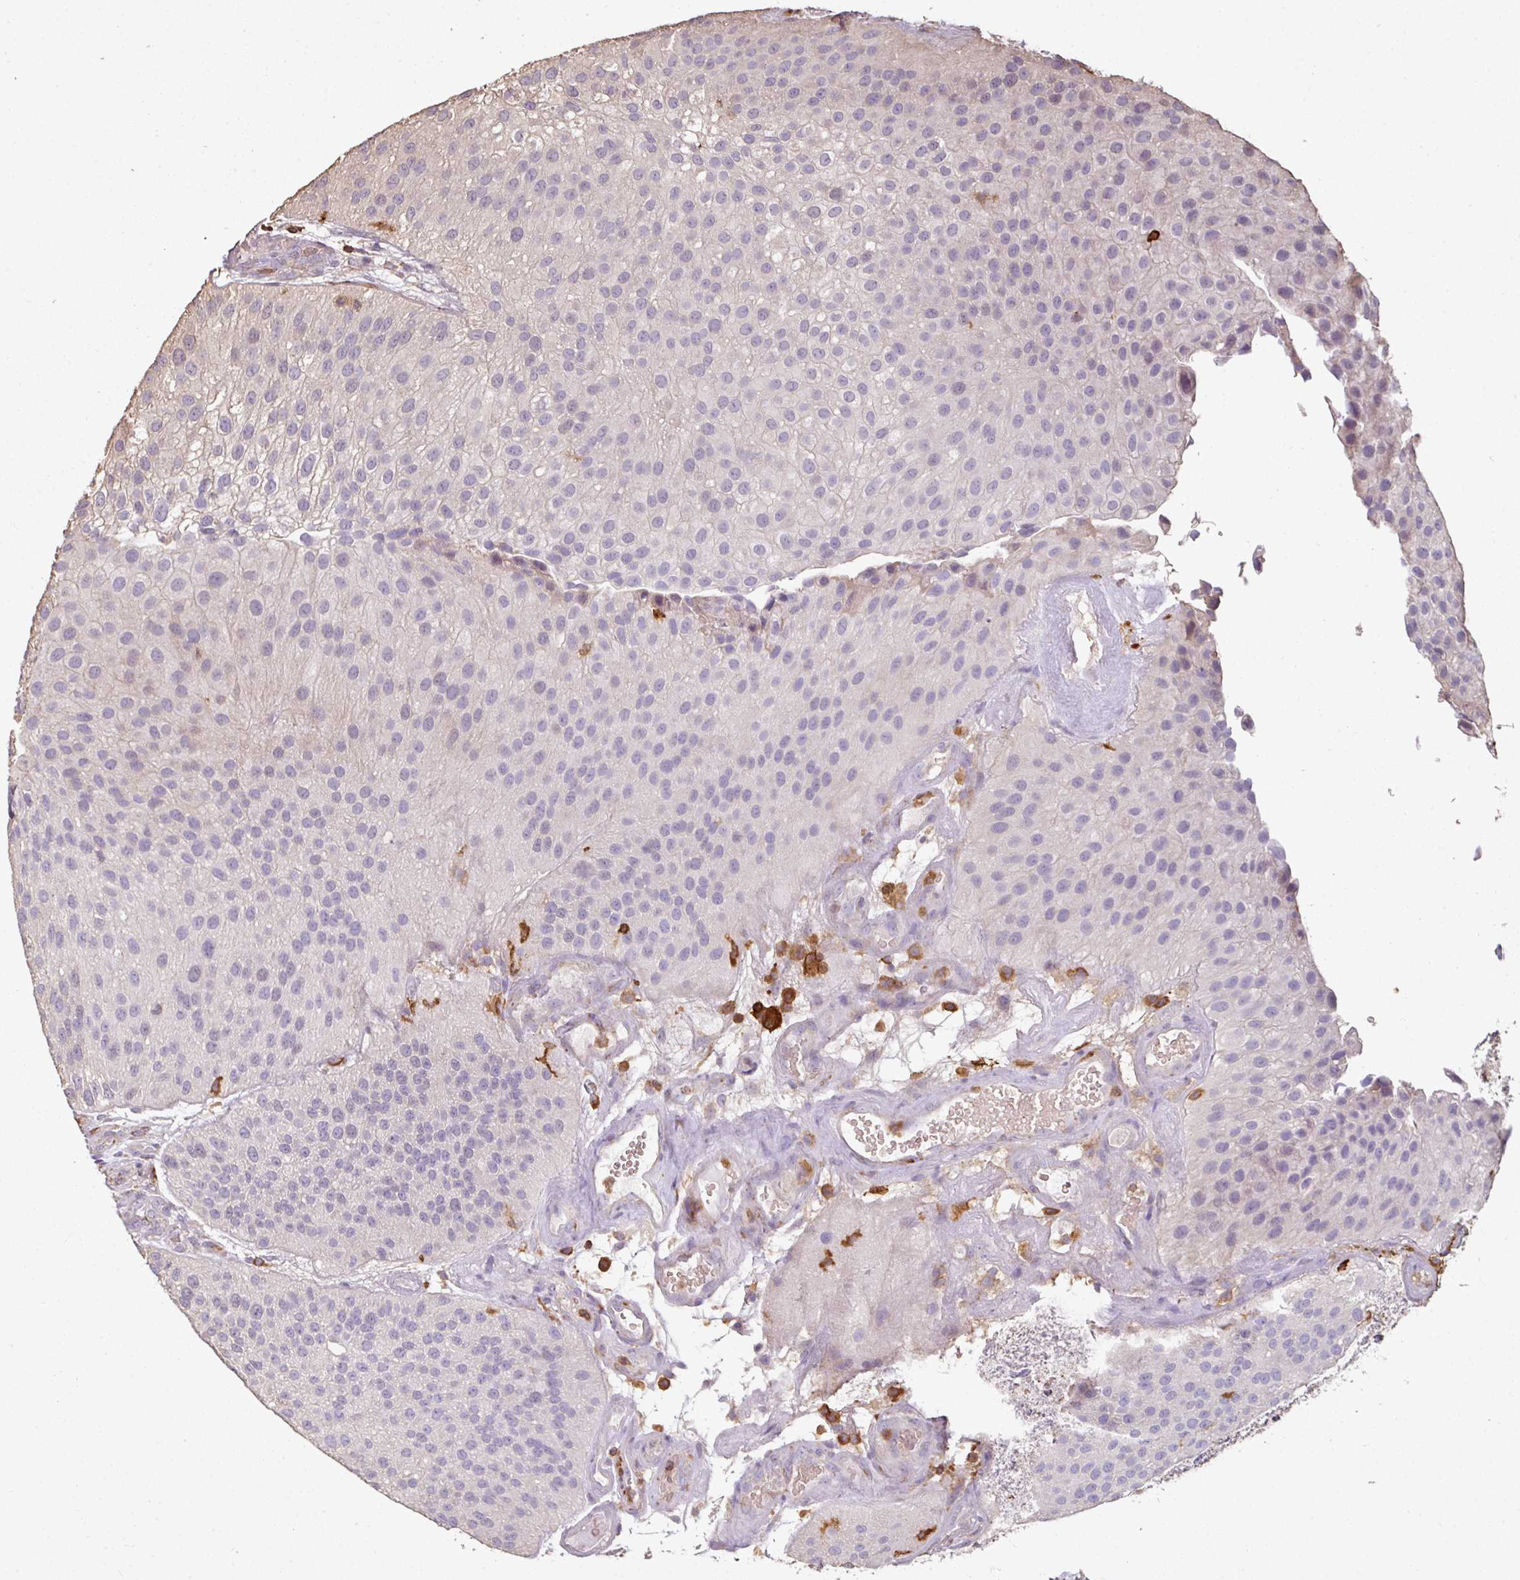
{"staining": {"intensity": "negative", "quantity": "none", "location": "none"}, "tissue": "urothelial cancer", "cell_type": "Tumor cells", "image_type": "cancer", "snomed": [{"axis": "morphology", "description": "Urothelial carcinoma, NOS"}, {"axis": "topography", "description": "Urinary bladder"}], "caption": "IHC of human transitional cell carcinoma exhibits no positivity in tumor cells.", "gene": "OLFML2B", "patient": {"sex": "male", "age": 87}}